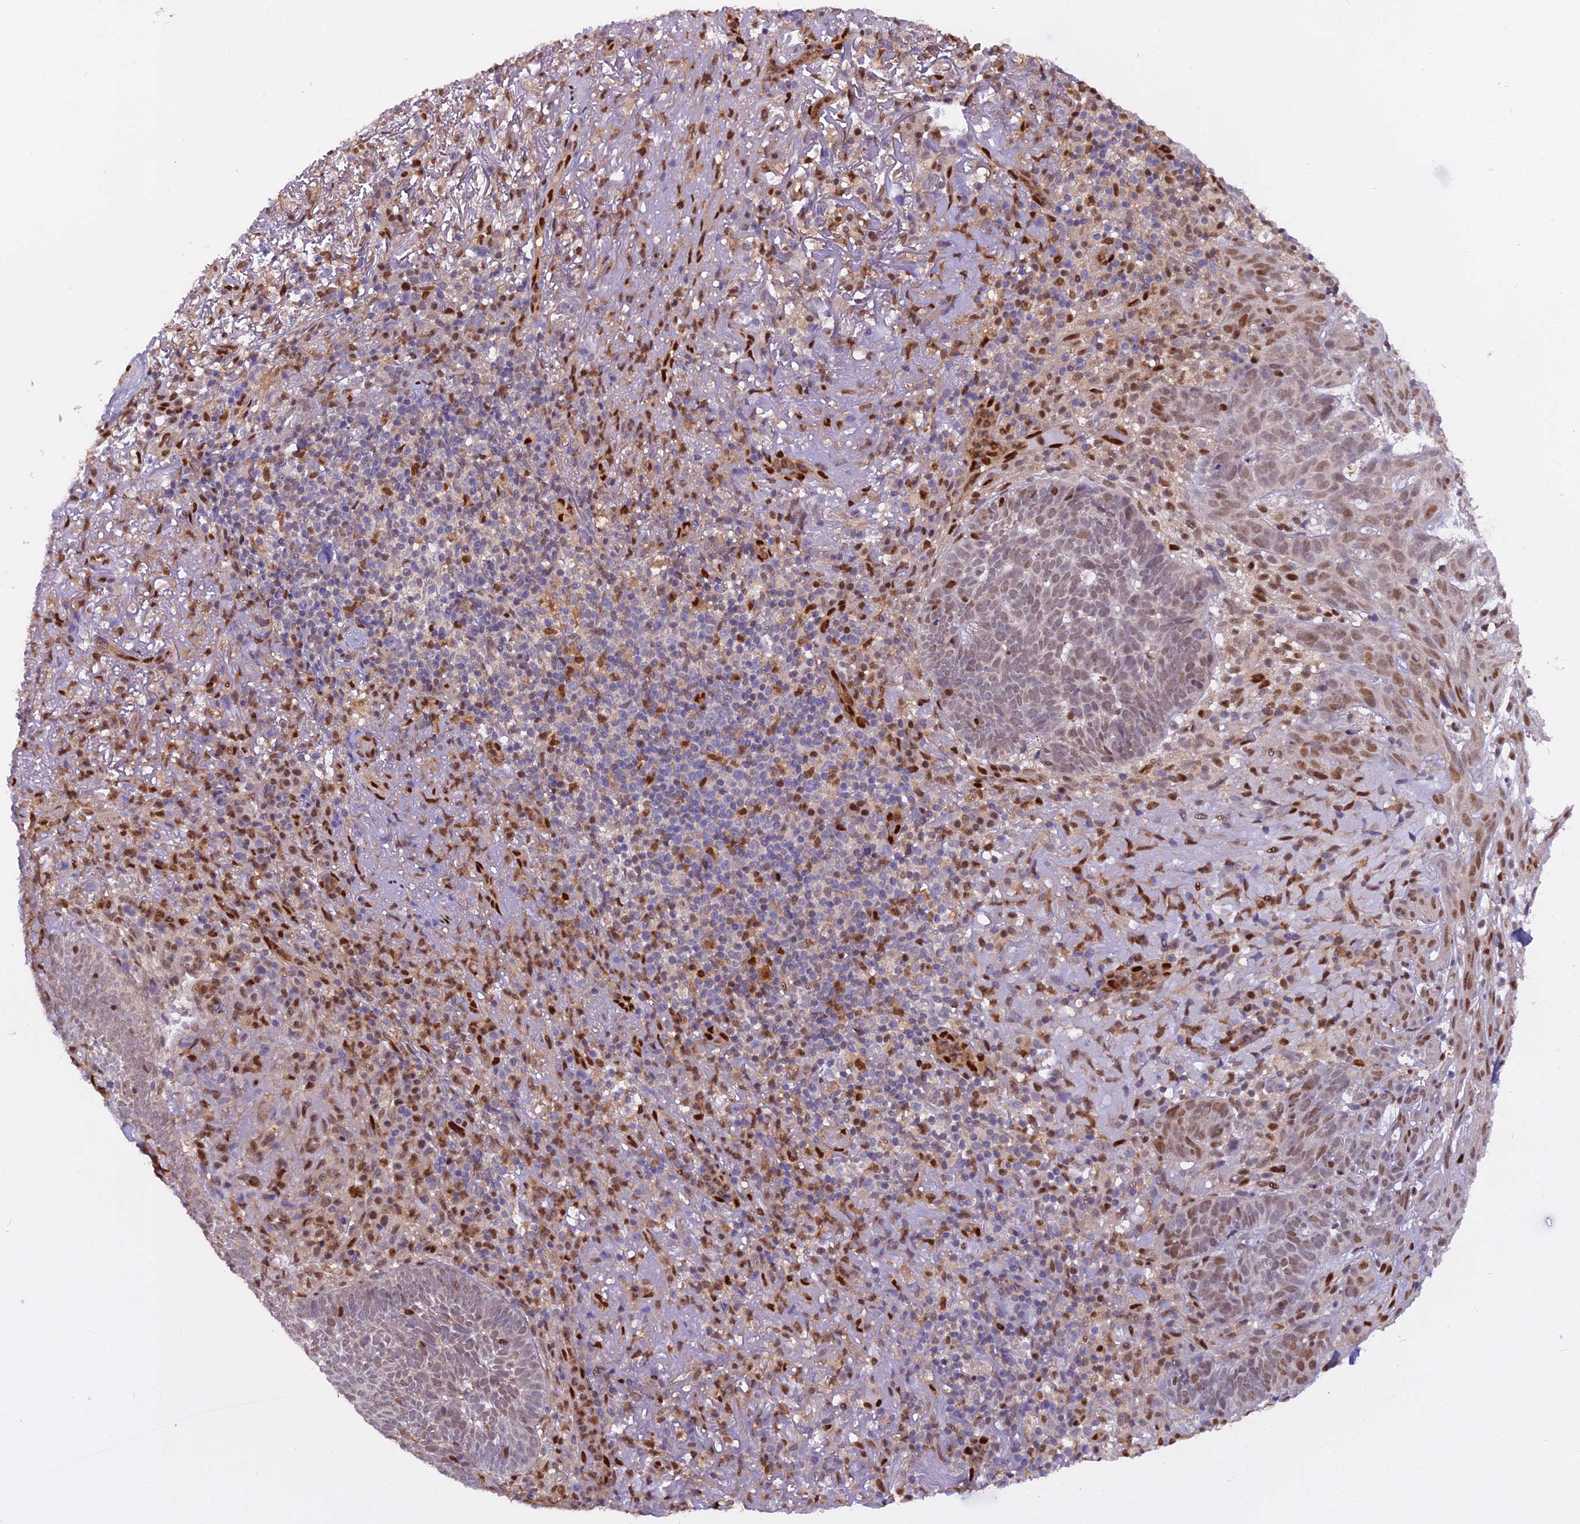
{"staining": {"intensity": "weak", "quantity": ">75%", "location": "nuclear"}, "tissue": "skin cancer", "cell_type": "Tumor cells", "image_type": "cancer", "snomed": [{"axis": "morphology", "description": "Basal cell carcinoma"}, {"axis": "topography", "description": "Skin"}], "caption": "Skin cancer tissue reveals weak nuclear positivity in approximately >75% of tumor cells, visualized by immunohistochemistry. Using DAB (brown) and hematoxylin (blue) stains, captured at high magnification using brightfield microscopy.", "gene": "NPEPL1", "patient": {"sex": "female", "age": 78}}